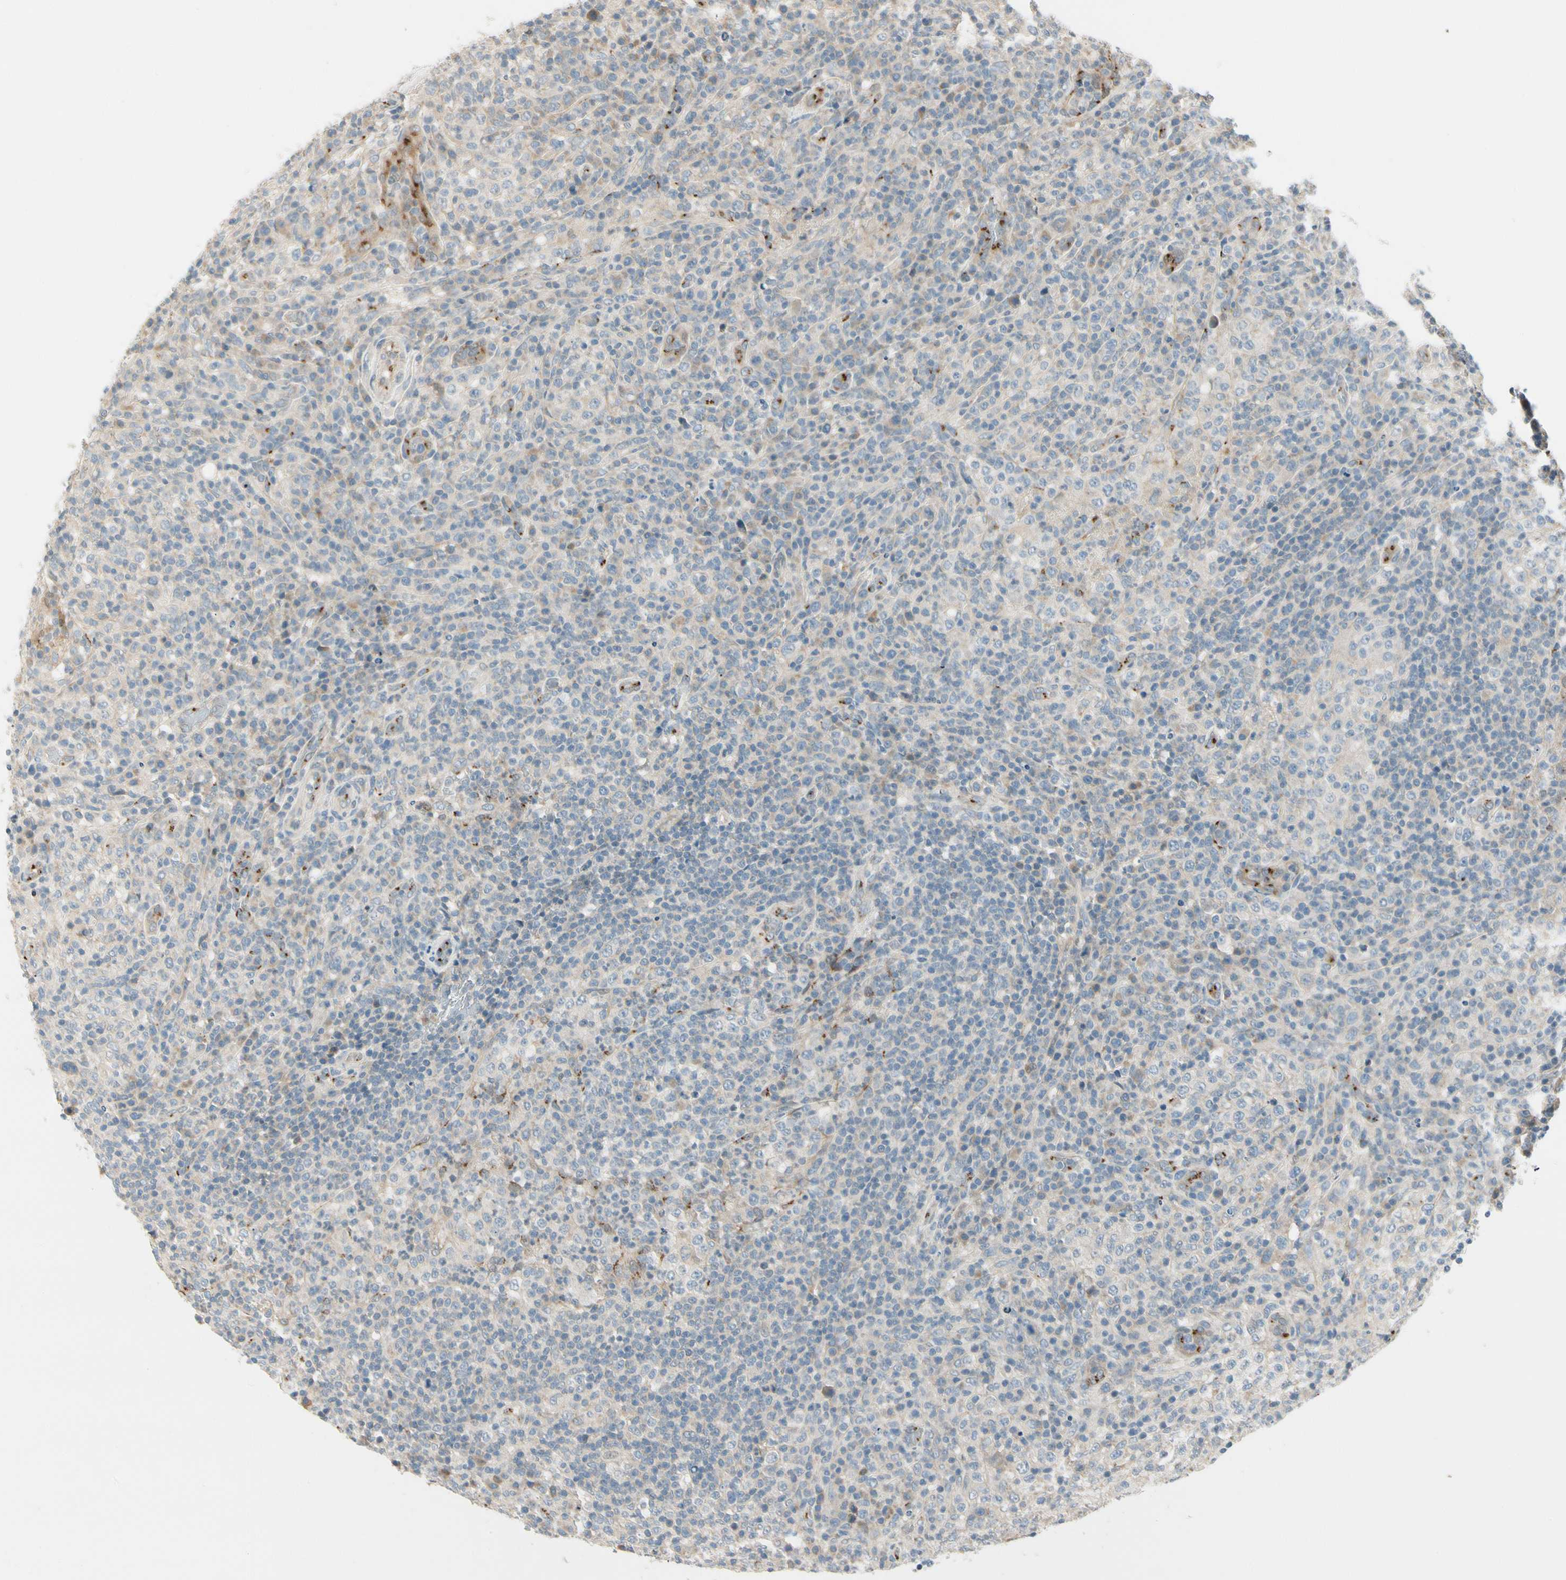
{"staining": {"intensity": "weak", "quantity": "25%-75%", "location": "cytoplasmic/membranous"}, "tissue": "lymphoma", "cell_type": "Tumor cells", "image_type": "cancer", "snomed": [{"axis": "morphology", "description": "Malignant lymphoma, non-Hodgkin's type, High grade"}, {"axis": "topography", "description": "Lymph node"}], "caption": "Lymphoma tissue exhibits weak cytoplasmic/membranous expression in approximately 25%-75% of tumor cells, visualized by immunohistochemistry.", "gene": "MANSC1", "patient": {"sex": "female", "age": 76}}